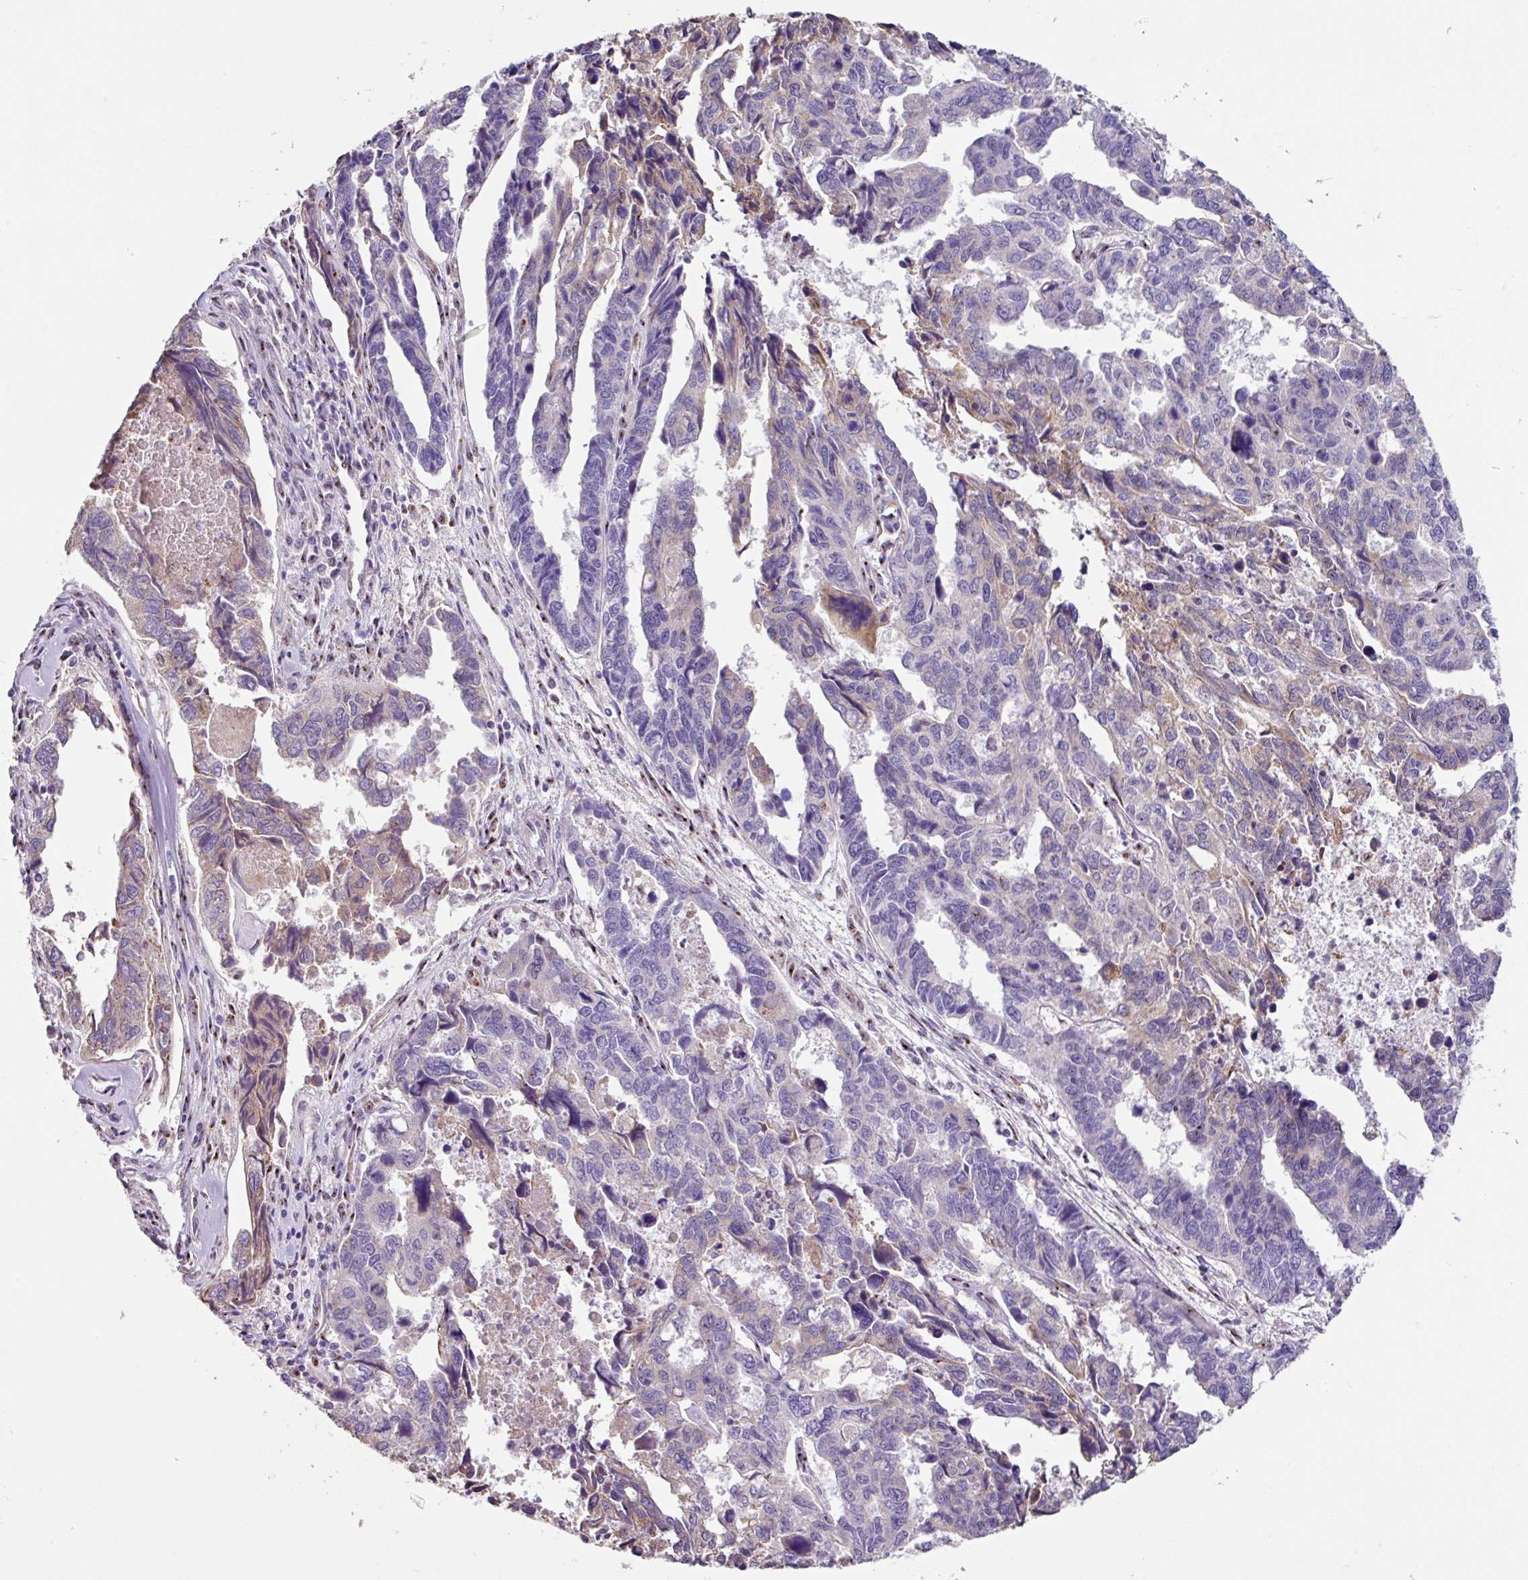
{"staining": {"intensity": "weak", "quantity": "<25%", "location": "cytoplasmic/membranous"}, "tissue": "endometrial cancer", "cell_type": "Tumor cells", "image_type": "cancer", "snomed": [{"axis": "morphology", "description": "Adenocarcinoma, NOS"}, {"axis": "topography", "description": "Endometrium"}], "caption": "Immunohistochemistry (IHC) of human adenocarcinoma (endometrial) reveals no positivity in tumor cells. (Stains: DAB immunohistochemistry (IHC) with hematoxylin counter stain, Microscopy: brightfield microscopy at high magnification).", "gene": "ZG16", "patient": {"sex": "female", "age": 73}}